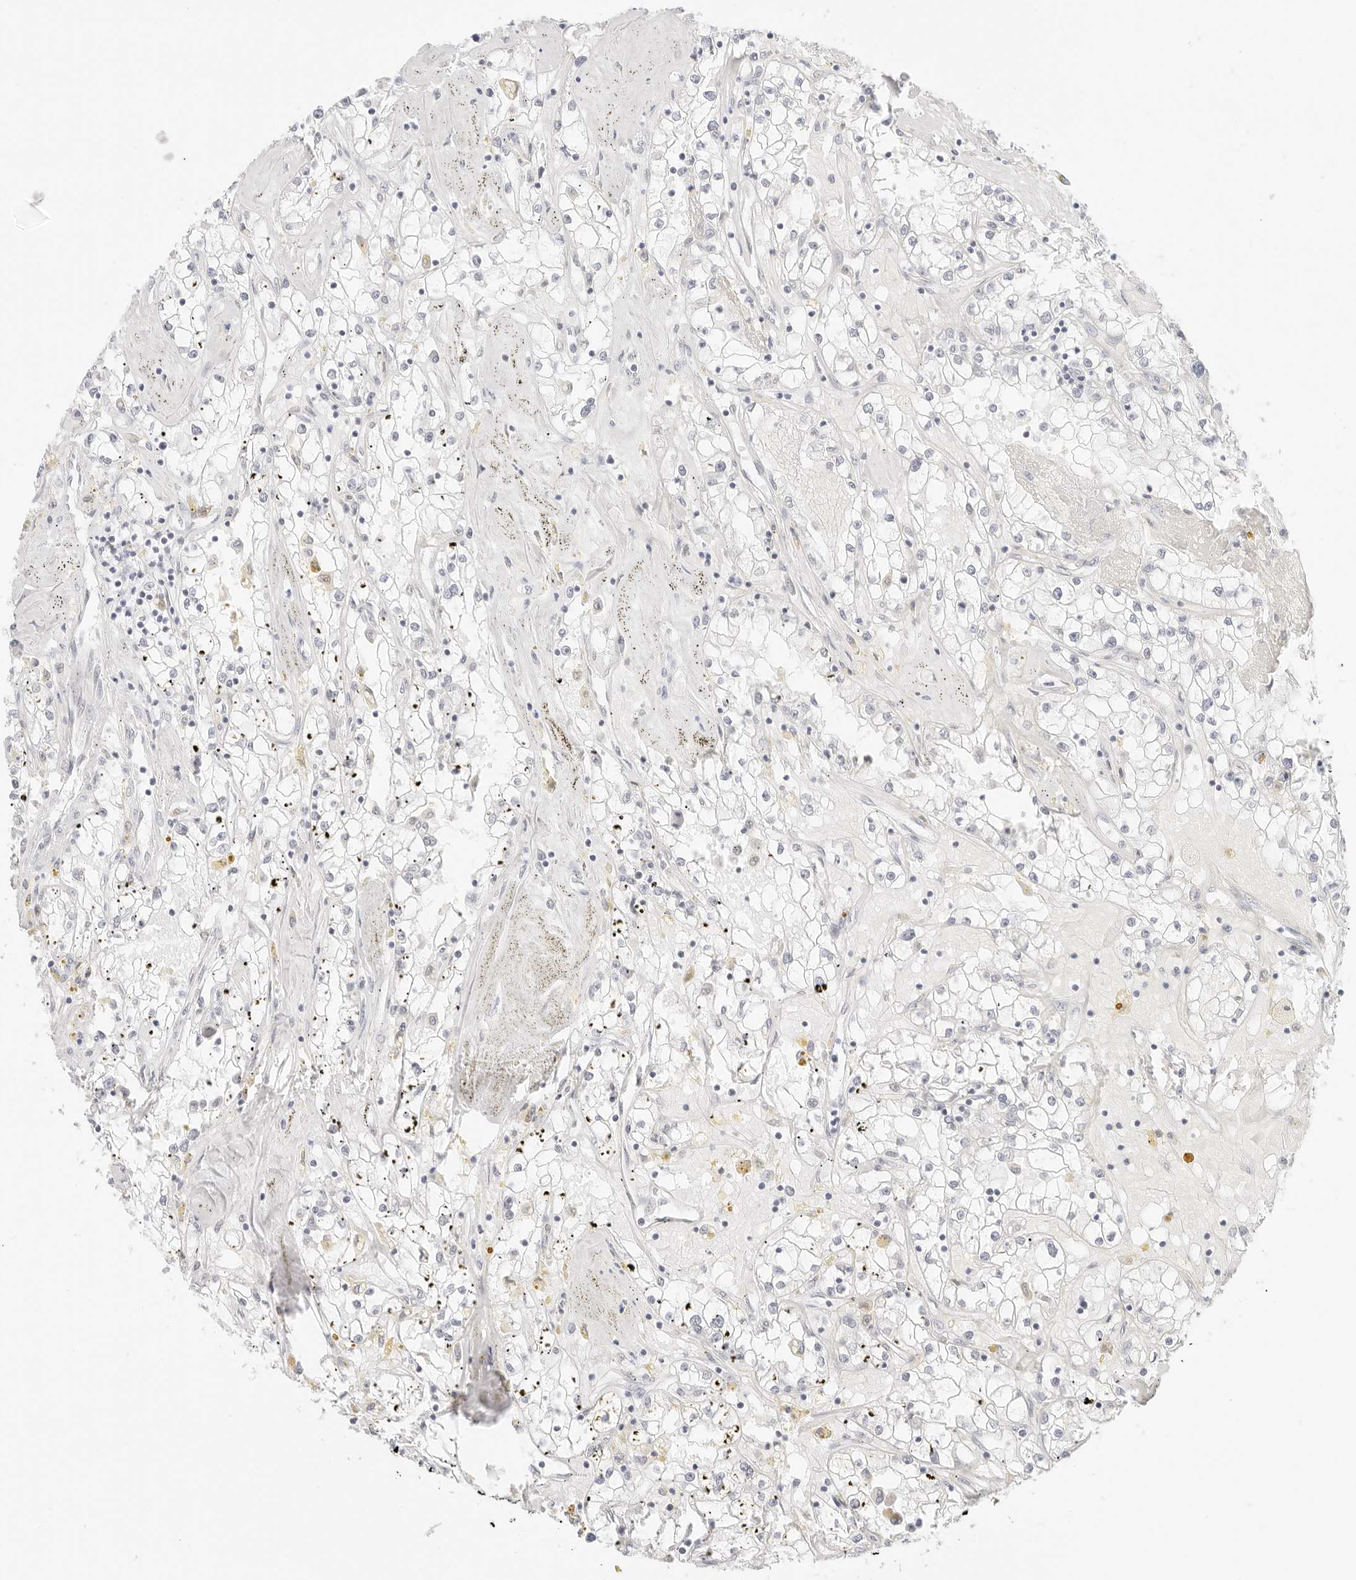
{"staining": {"intensity": "negative", "quantity": "none", "location": "none"}, "tissue": "renal cancer", "cell_type": "Tumor cells", "image_type": "cancer", "snomed": [{"axis": "morphology", "description": "Adenocarcinoma, NOS"}, {"axis": "topography", "description": "Kidney"}], "caption": "DAB (3,3'-diaminobenzidine) immunohistochemical staining of renal cancer (adenocarcinoma) demonstrates no significant expression in tumor cells.", "gene": "ITGA6", "patient": {"sex": "male", "age": 56}}